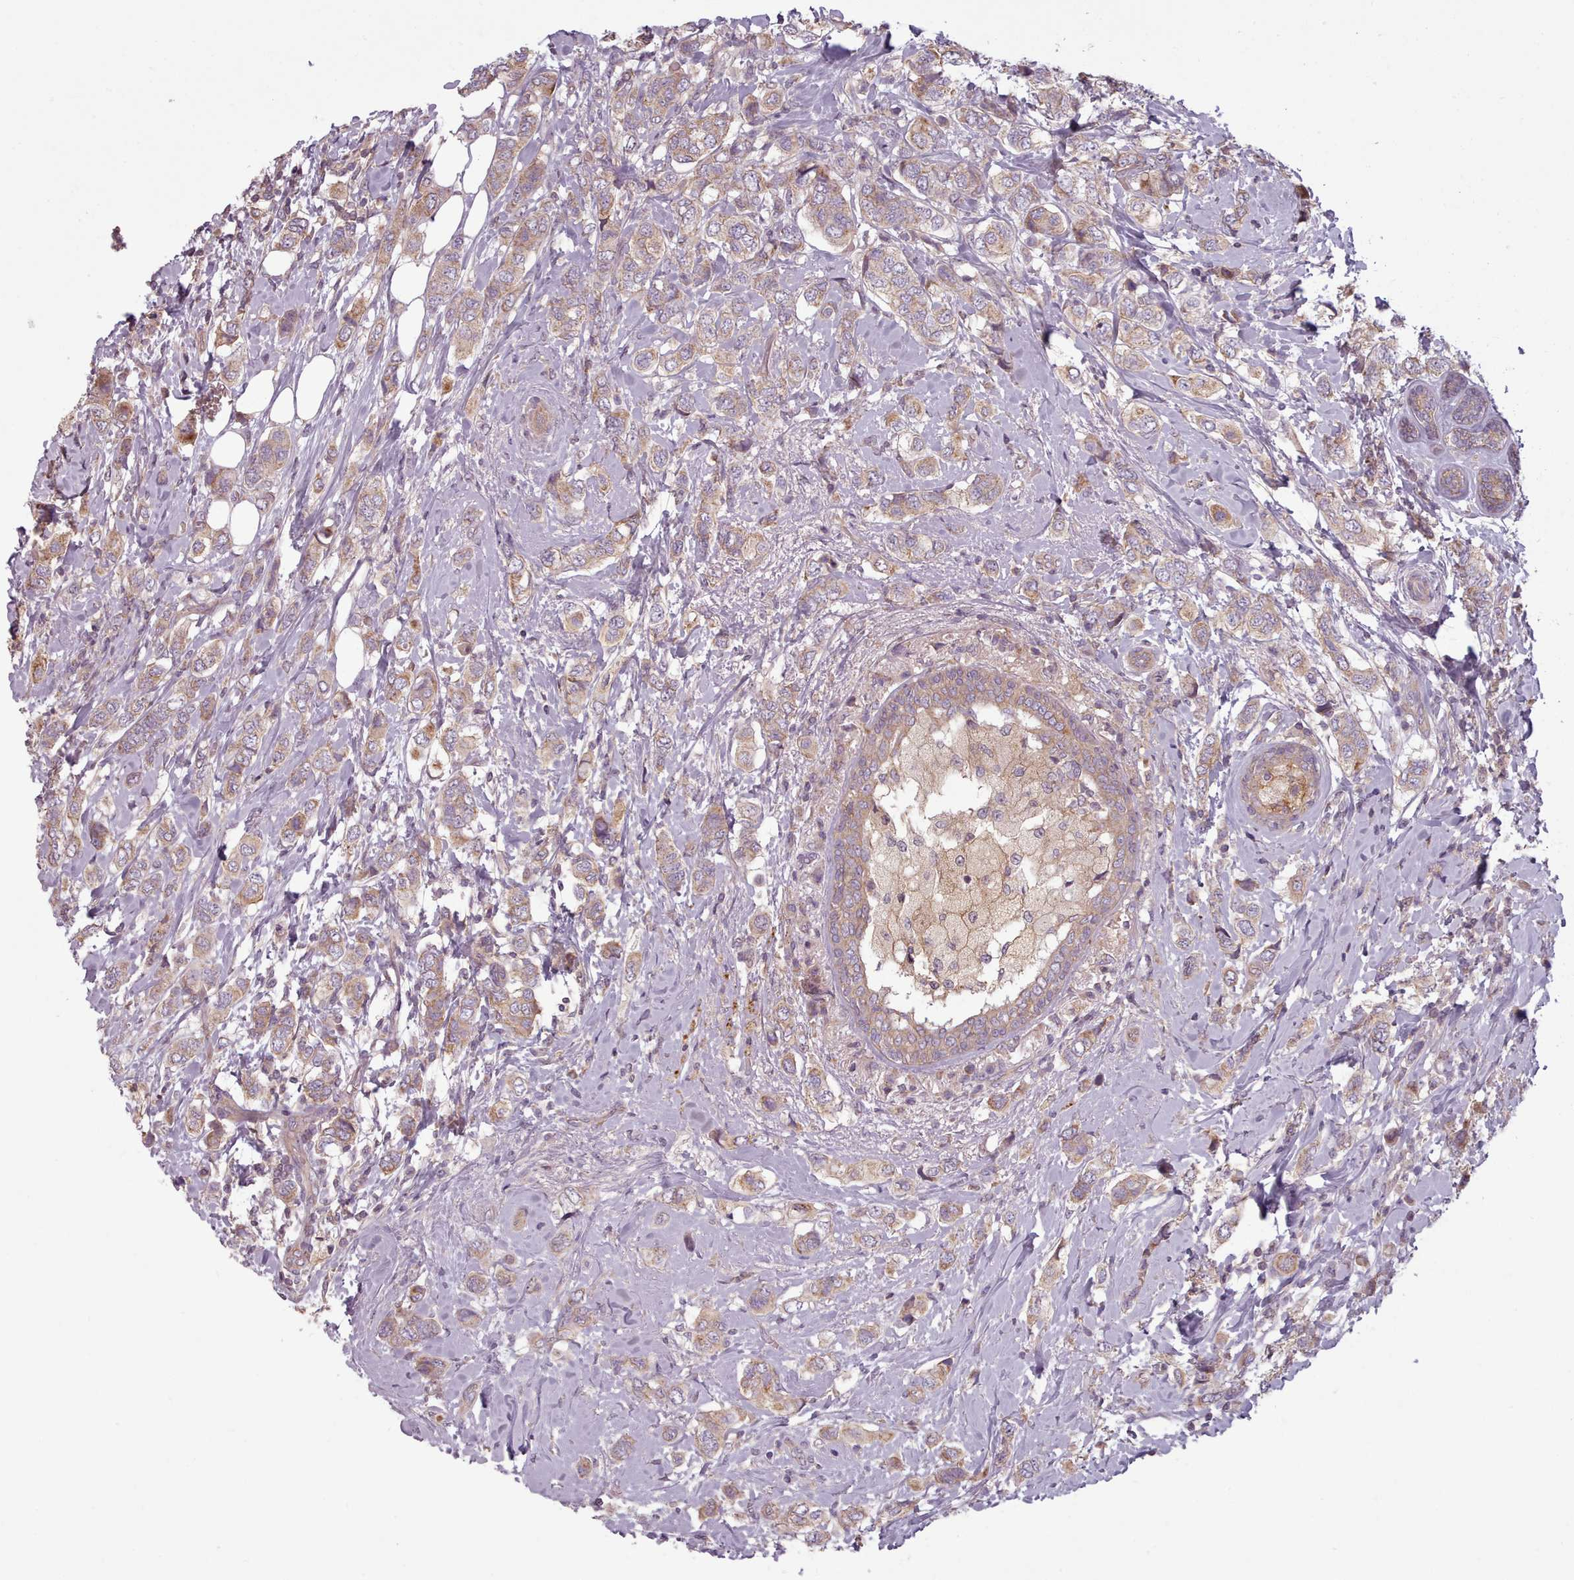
{"staining": {"intensity": "weak", "quantity": "25%-75%", "location": "cytoplasmic/membranous"}, "tissue": "breast cancer", "cell_type": "Tumor cells", "image_type": "cancer", "snomed": [{"axis": "morphology", "description": "Lobular carcinoma"}, {"axis": "topography", "description": "Breast"}], "caption": "DAB (3,3'-diaminobenzidine) immunohistochemical staining of breast lobular carcinoma shows weak cytoplasmic/membranous protein positivity in about 25%-75% of tumor cells.", "gene": "NT5DC2", "patient": {"sex": "female", "age": 51}}